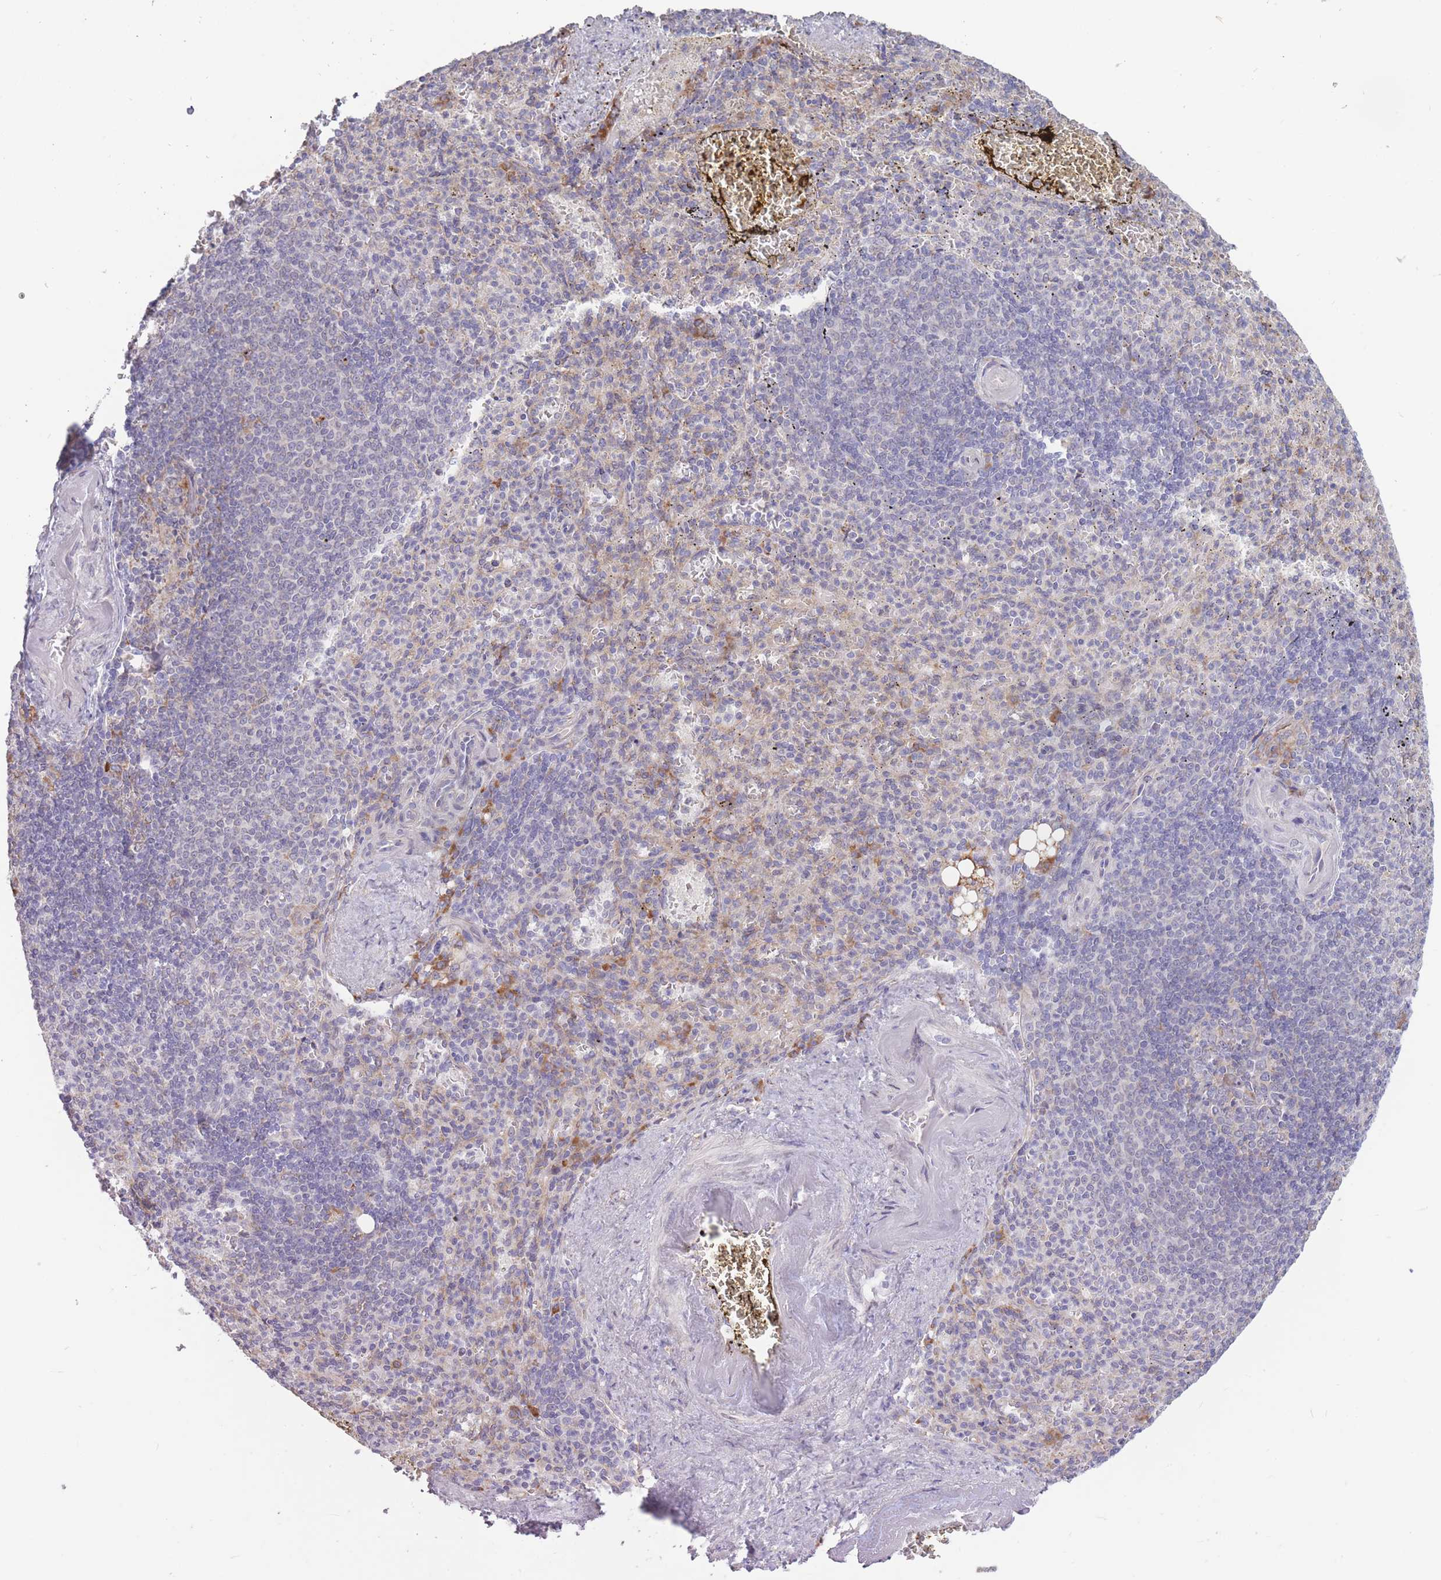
{"staining": {"intensity": "moderate", "quantity": "<25%", "location": "cytoplasmic/membranous"}, "tissue": "spleen", "cell_type": "Cells in red pulp", "image_type": "normal", "snomed": [{"axis": "morphology", "description": "Normal tissue, NOS"}, {"axis": "topography", "description": "Spleen"}], "caption": "Immunohistochemical staining of unremarkable spleen exhibits moderate cytoplasmic/membranous protein positivity in approximately <25% of cells in red pulp.", "gene": "TRAPPC5", "patient": {"sex": "female", "age": 74}}